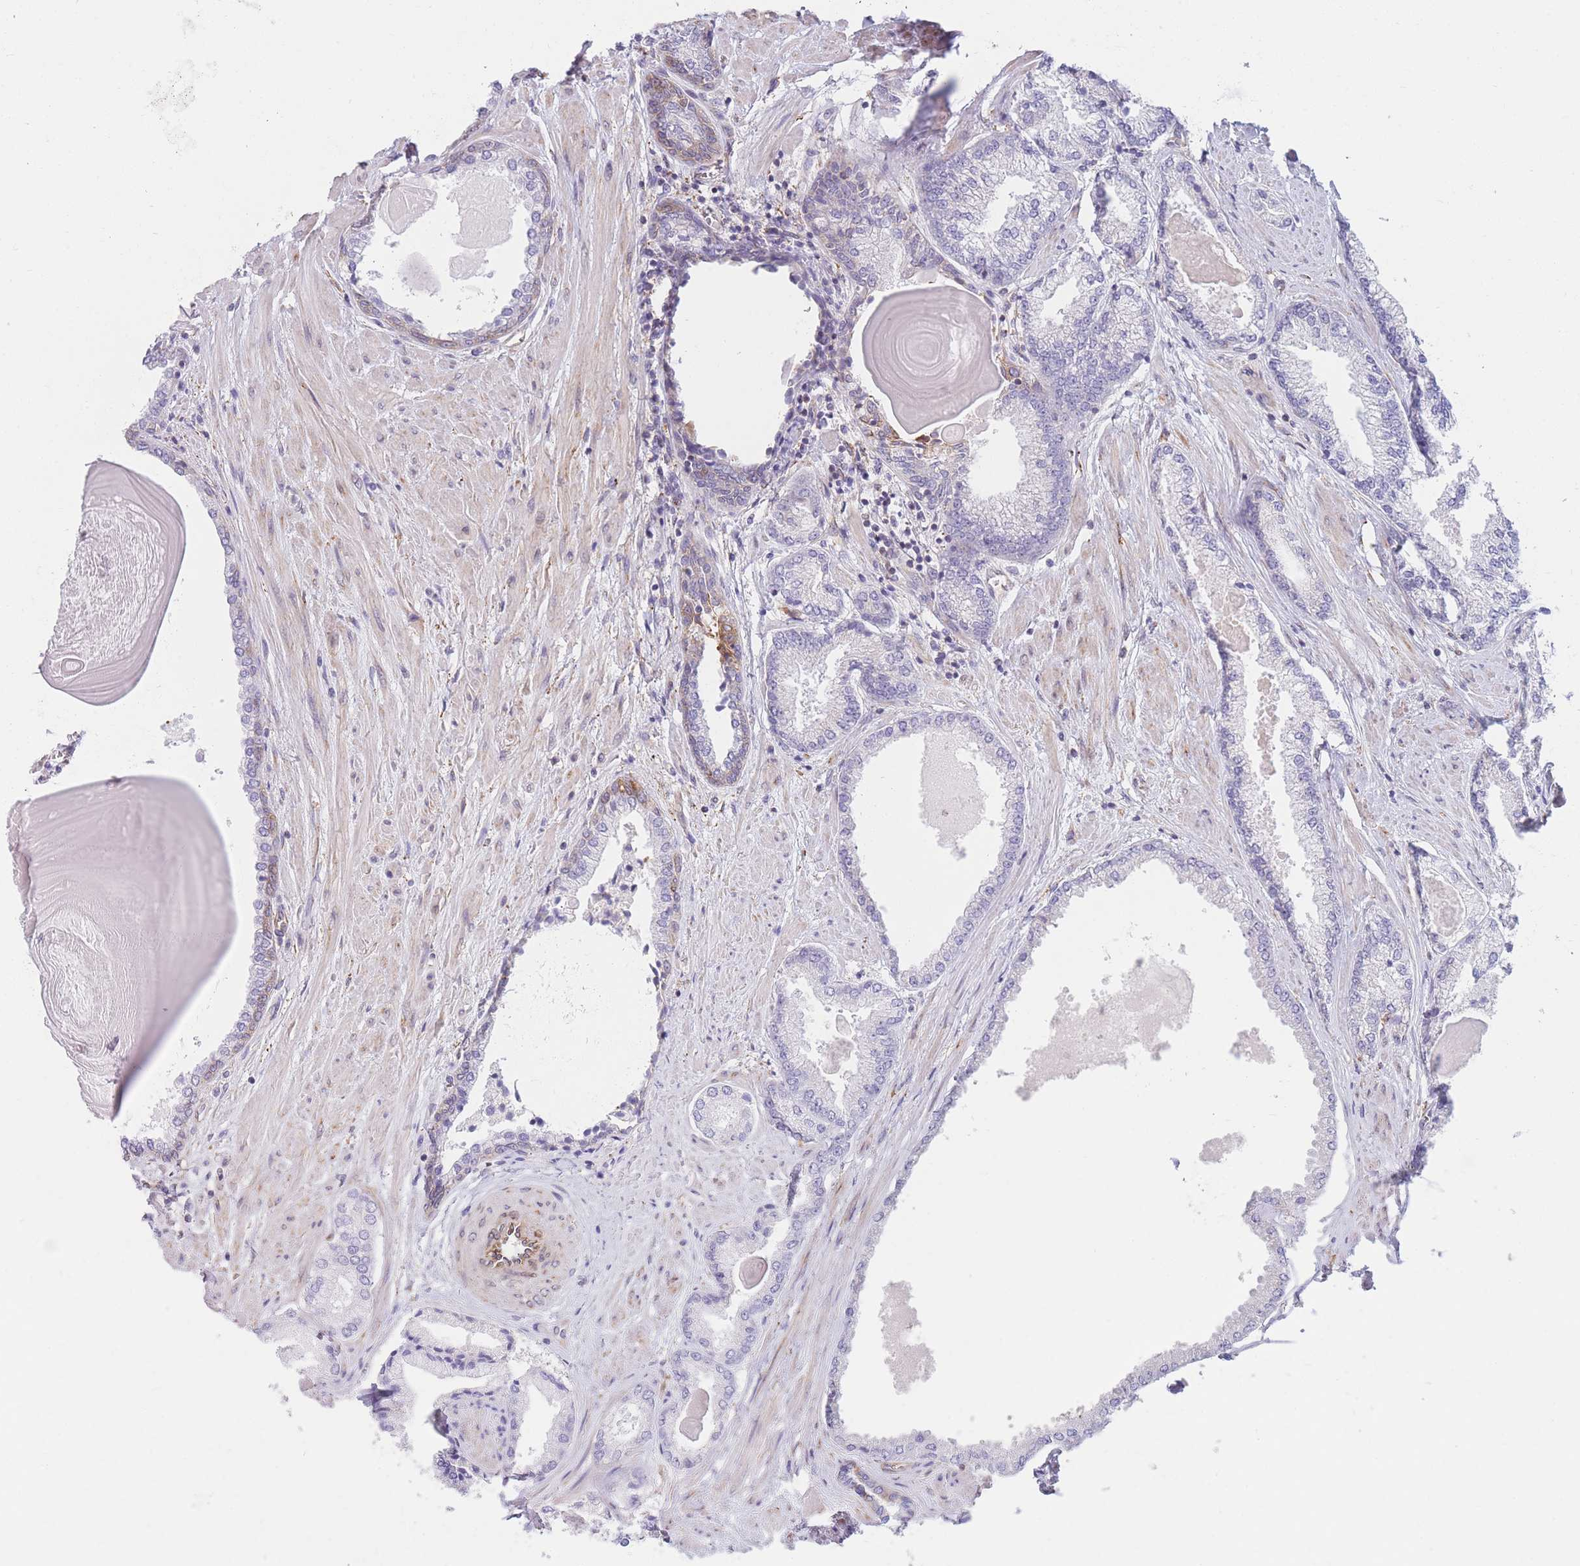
{"staining": {"intensity": "negative", "quantity": "none", "location": "none"}, "tissue": "prostate cancer", "cell_type": "Tumor cells", "image_type": "cancer", "snomed": [{"axis": "morphology", "description": "Adenocarcinoma, High grade"}, {"axis": "topography", "description": "Prostate"}], "caption": "High power microscopy photomicrograph of an IHC micrograph of prostate cancer, revealing no significant staining in tumor cells.", "gene": "AK9", "patient": {"sex": "male", "age": 68}}